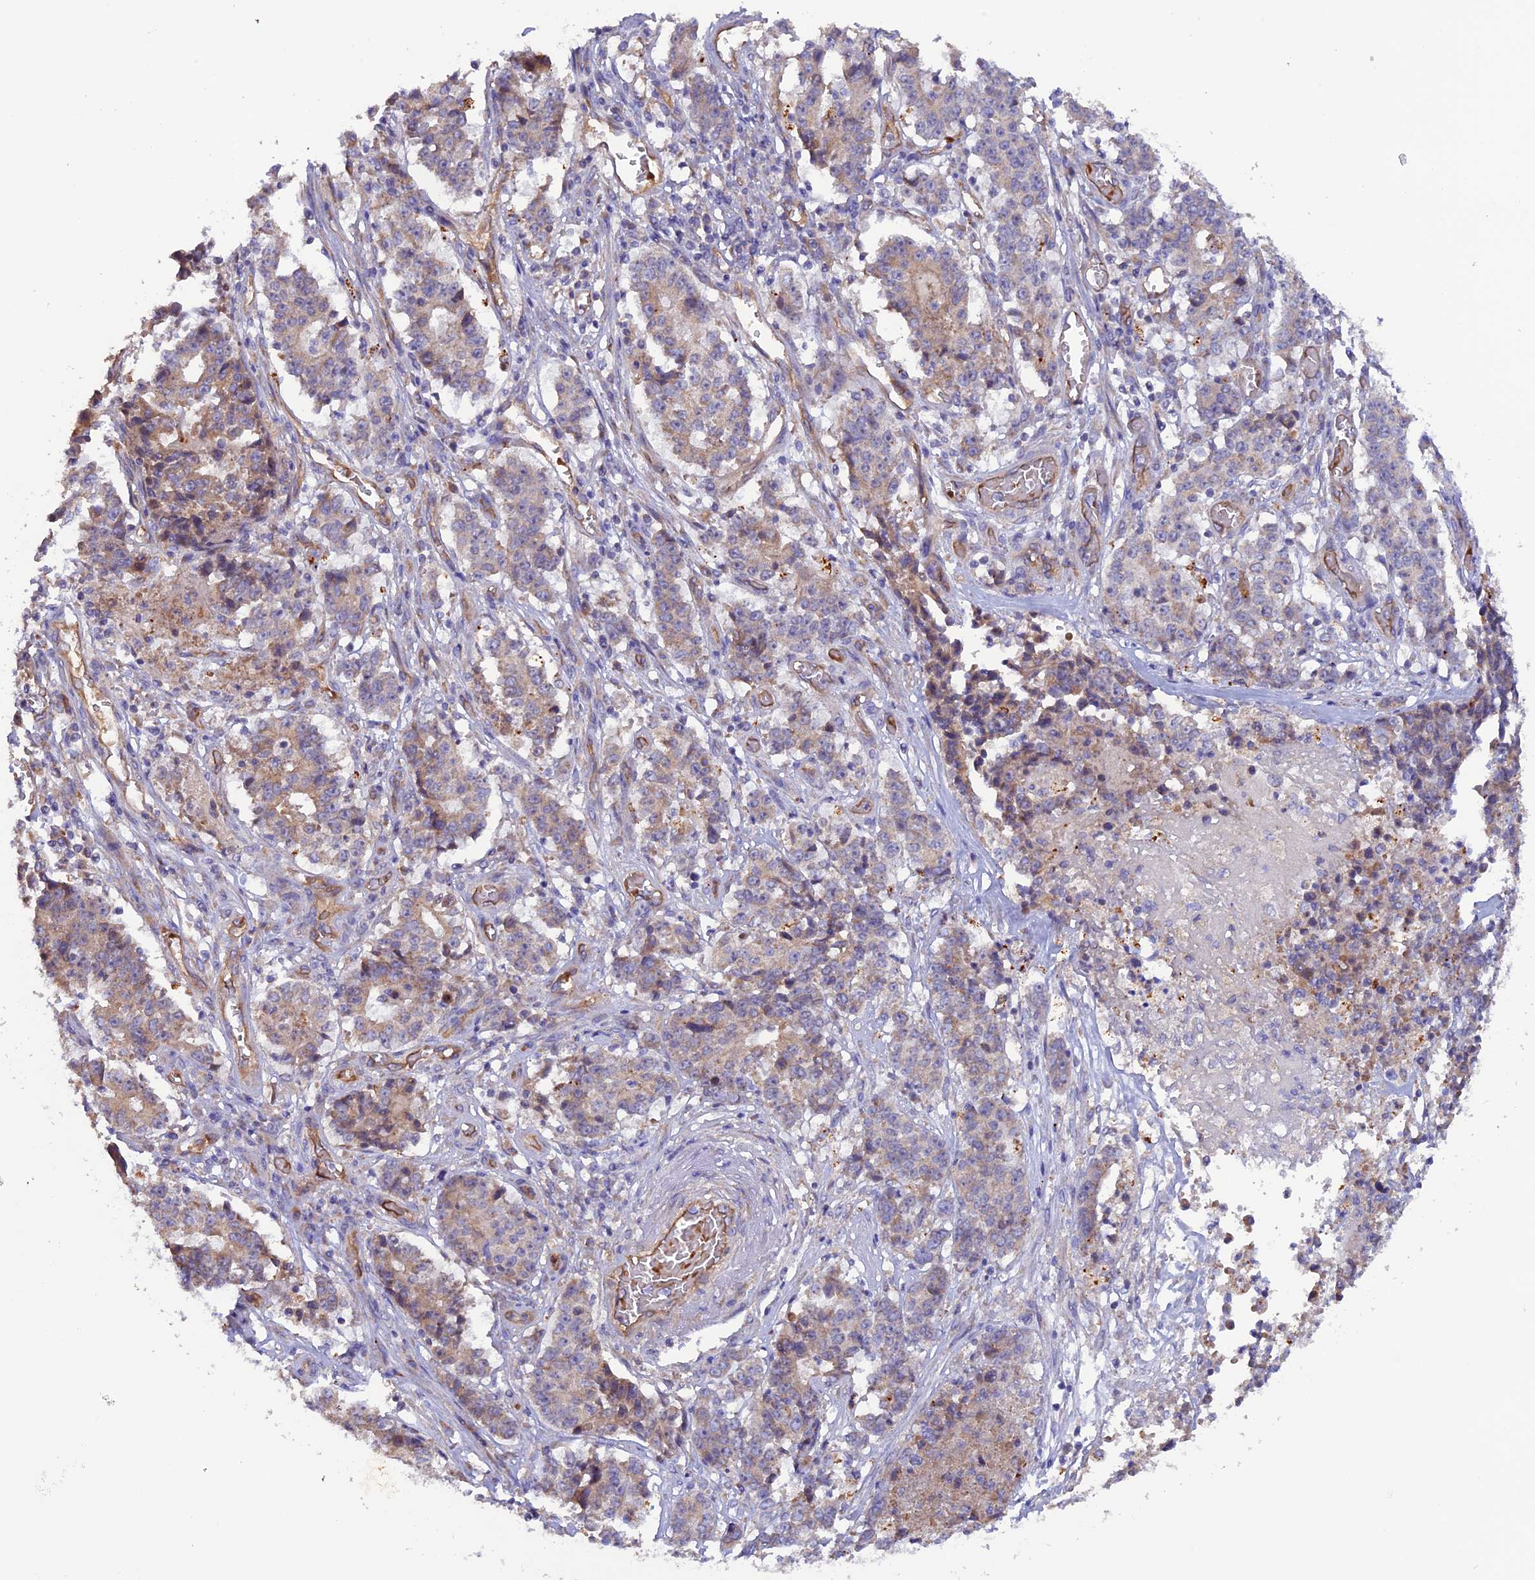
{"staining": {"intensity": "weak", "quantity": "25%-75%", "location": "cytoplasmic/membranous"}, "tissue": "stomach cancer", "cell_type": "Tumor cells", "image_type": "cancer", "snomed": [{"axis": "morphology", "description": "Adenocarcinoma, NOS"}, {"axis": "topography", "description": "Stomach"}], "caption": "Weak cytoplasmic/membranous protein expression is appreciated in approximately 25%-75% of tumor cells in stomach cancer (adenocarcinoma). The staining is performed using DAB brown chromogen to label protein expression. The nuclei are counter-stained blue using hematoxylin.", "gene": "DUS3L", "patient": {"sex": "male", "age": 59}}